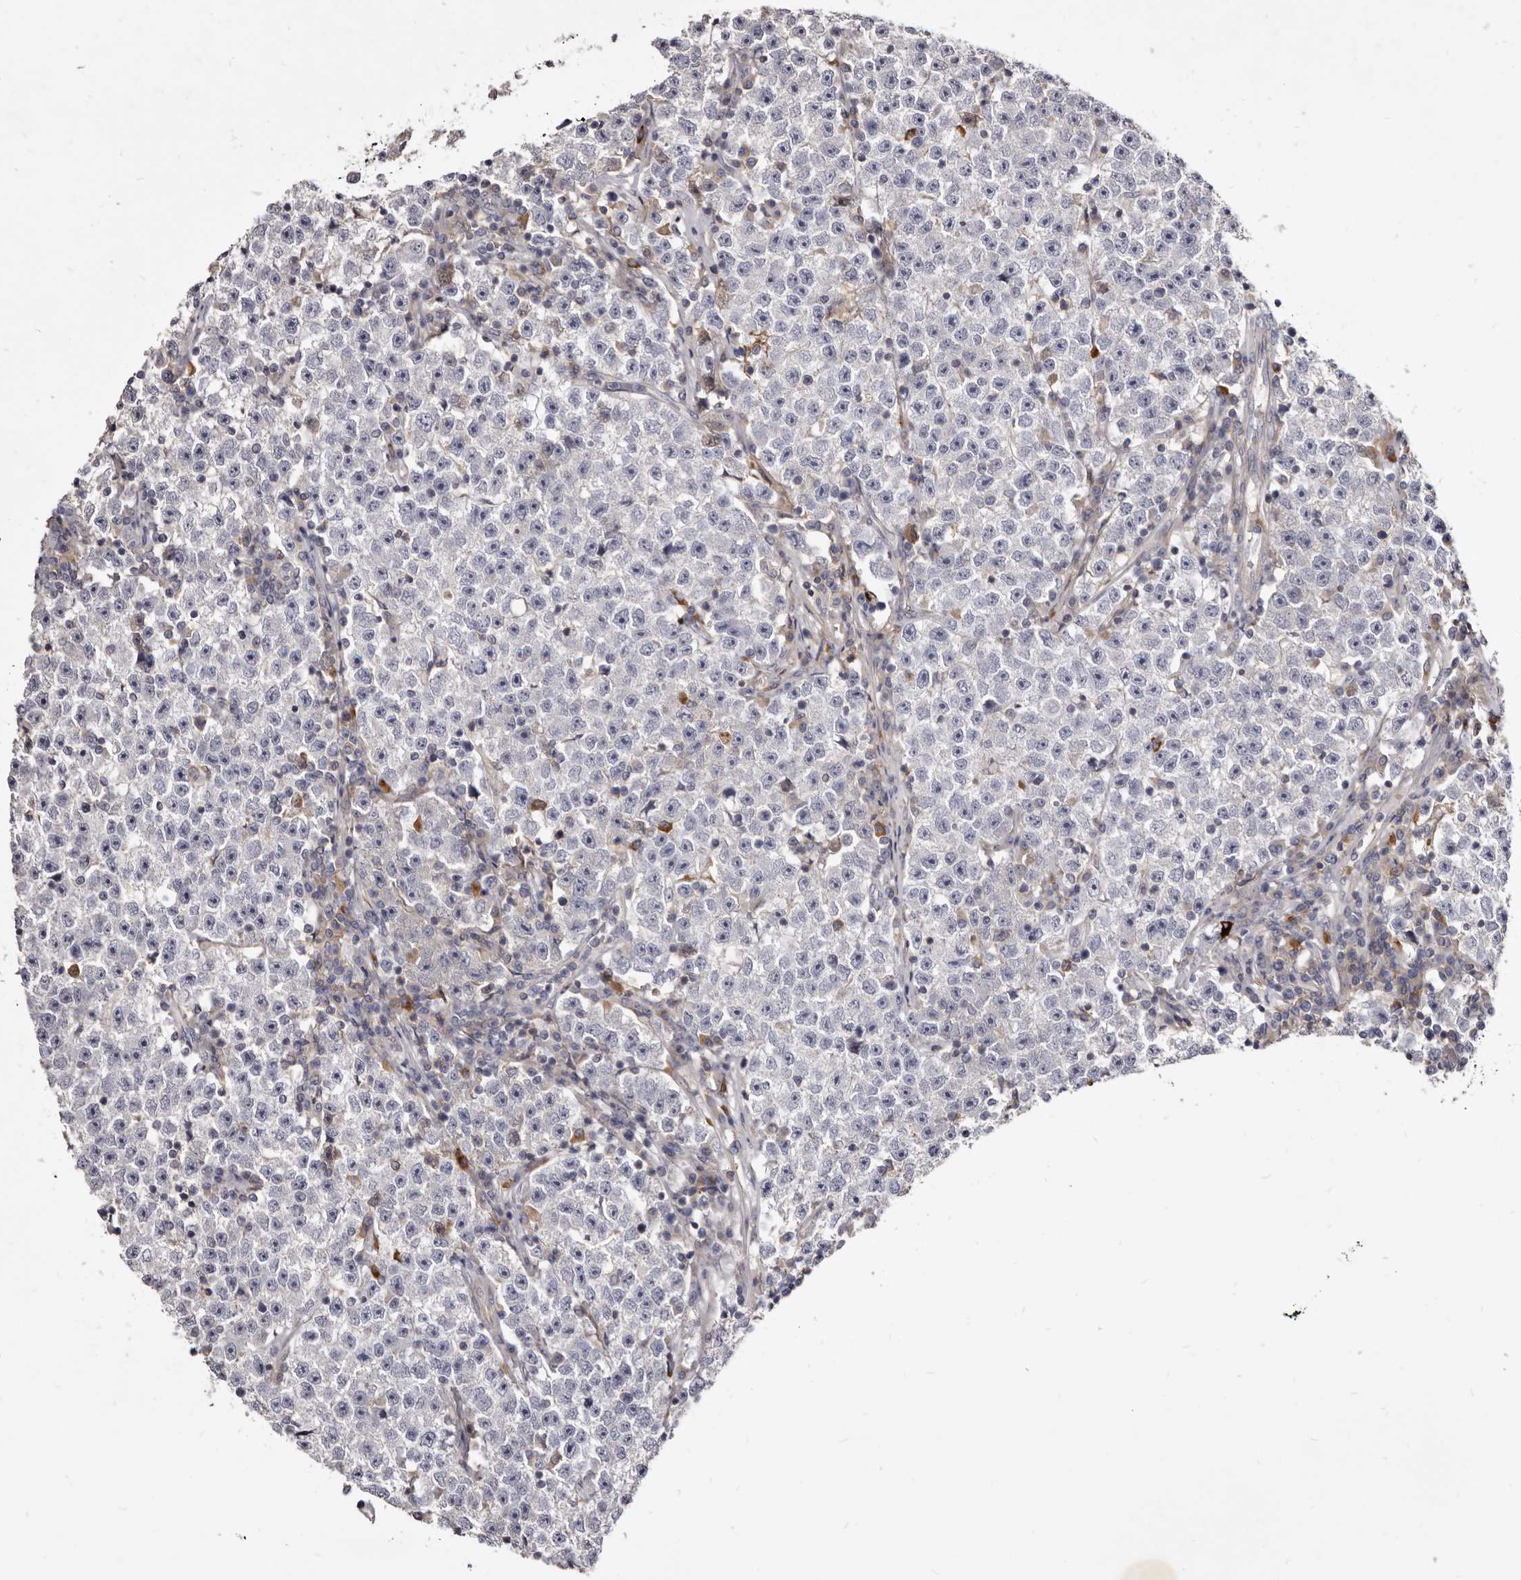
{"staining": {"intensity": "negative", "quantity": "none", "location": "none"}, "tissue": "testis cancer", "cell_type": "Tumor cells", "image_type": "cancer", "snomed": [{"axis": "morphology", "description": "Seminoma, NOS"}, {"axis": "topography", "description": "Testis"}], "caption": "DAB immunohistochemical staining of seminoma (testis) exhibits no significant expression in tumor cells.", "gene": "FAS", "patient": {"sex": "male", "age": 22}}